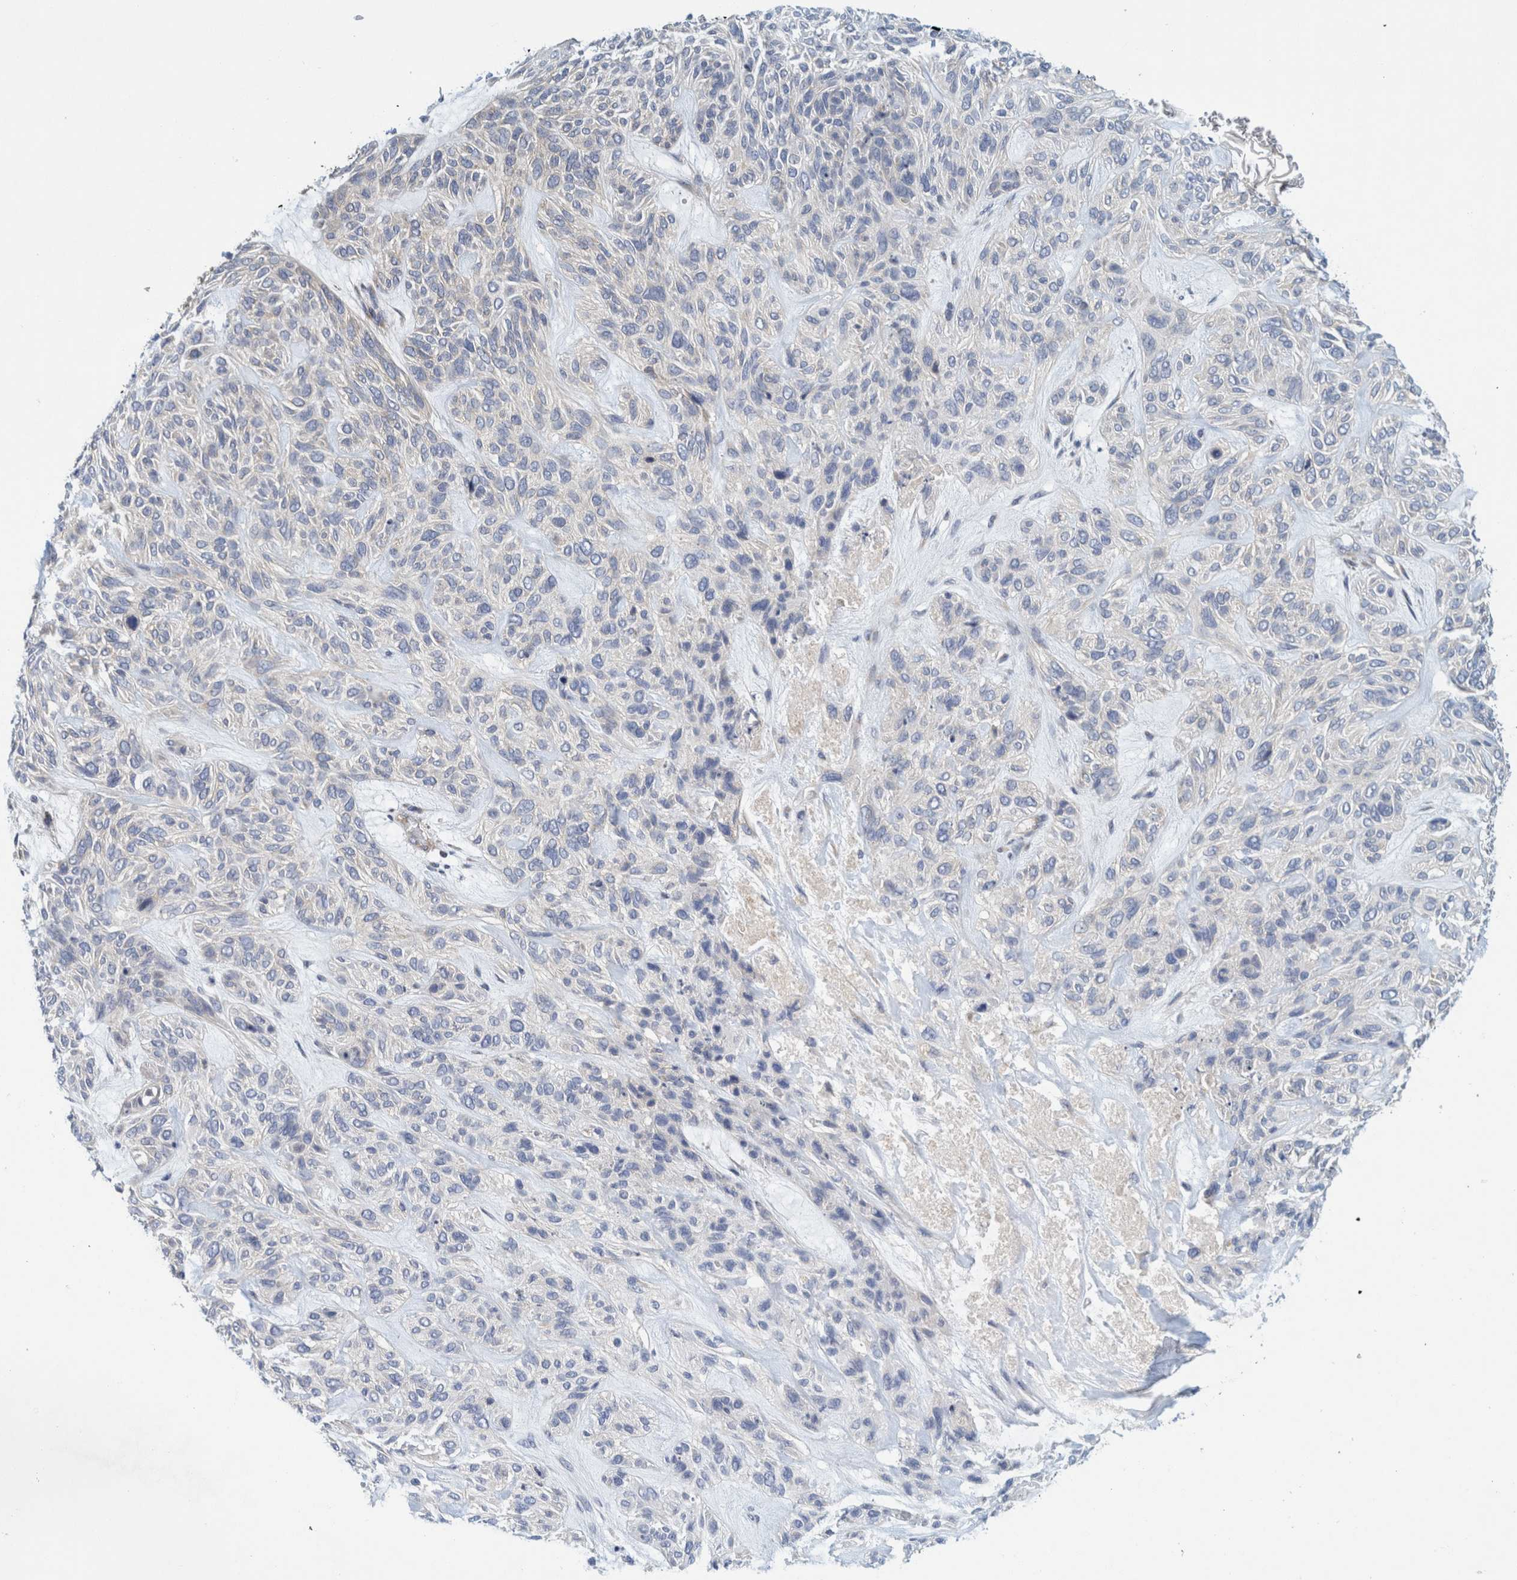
{"staining": {"intensity": "negative", "quantity": "none", "location": "none"}, "tissue": "skin cancer", "cell_type": "Tumor cells", "image_type": "cancer", "snomed": [{"axis": "morphology", "description": "Basal cell carcinoma"}, {"axis": "topography", "description": "Skin"}], "caption": "This micrograph is of basal cell carcinoma (skin) stained with immunohistochemistry to label a protein in brown with the nuclei are counter-stained blue. There is no expression in tumor cells.", "gene": "ZNF324B", "patient": {"sex": "male", "age": 55}}